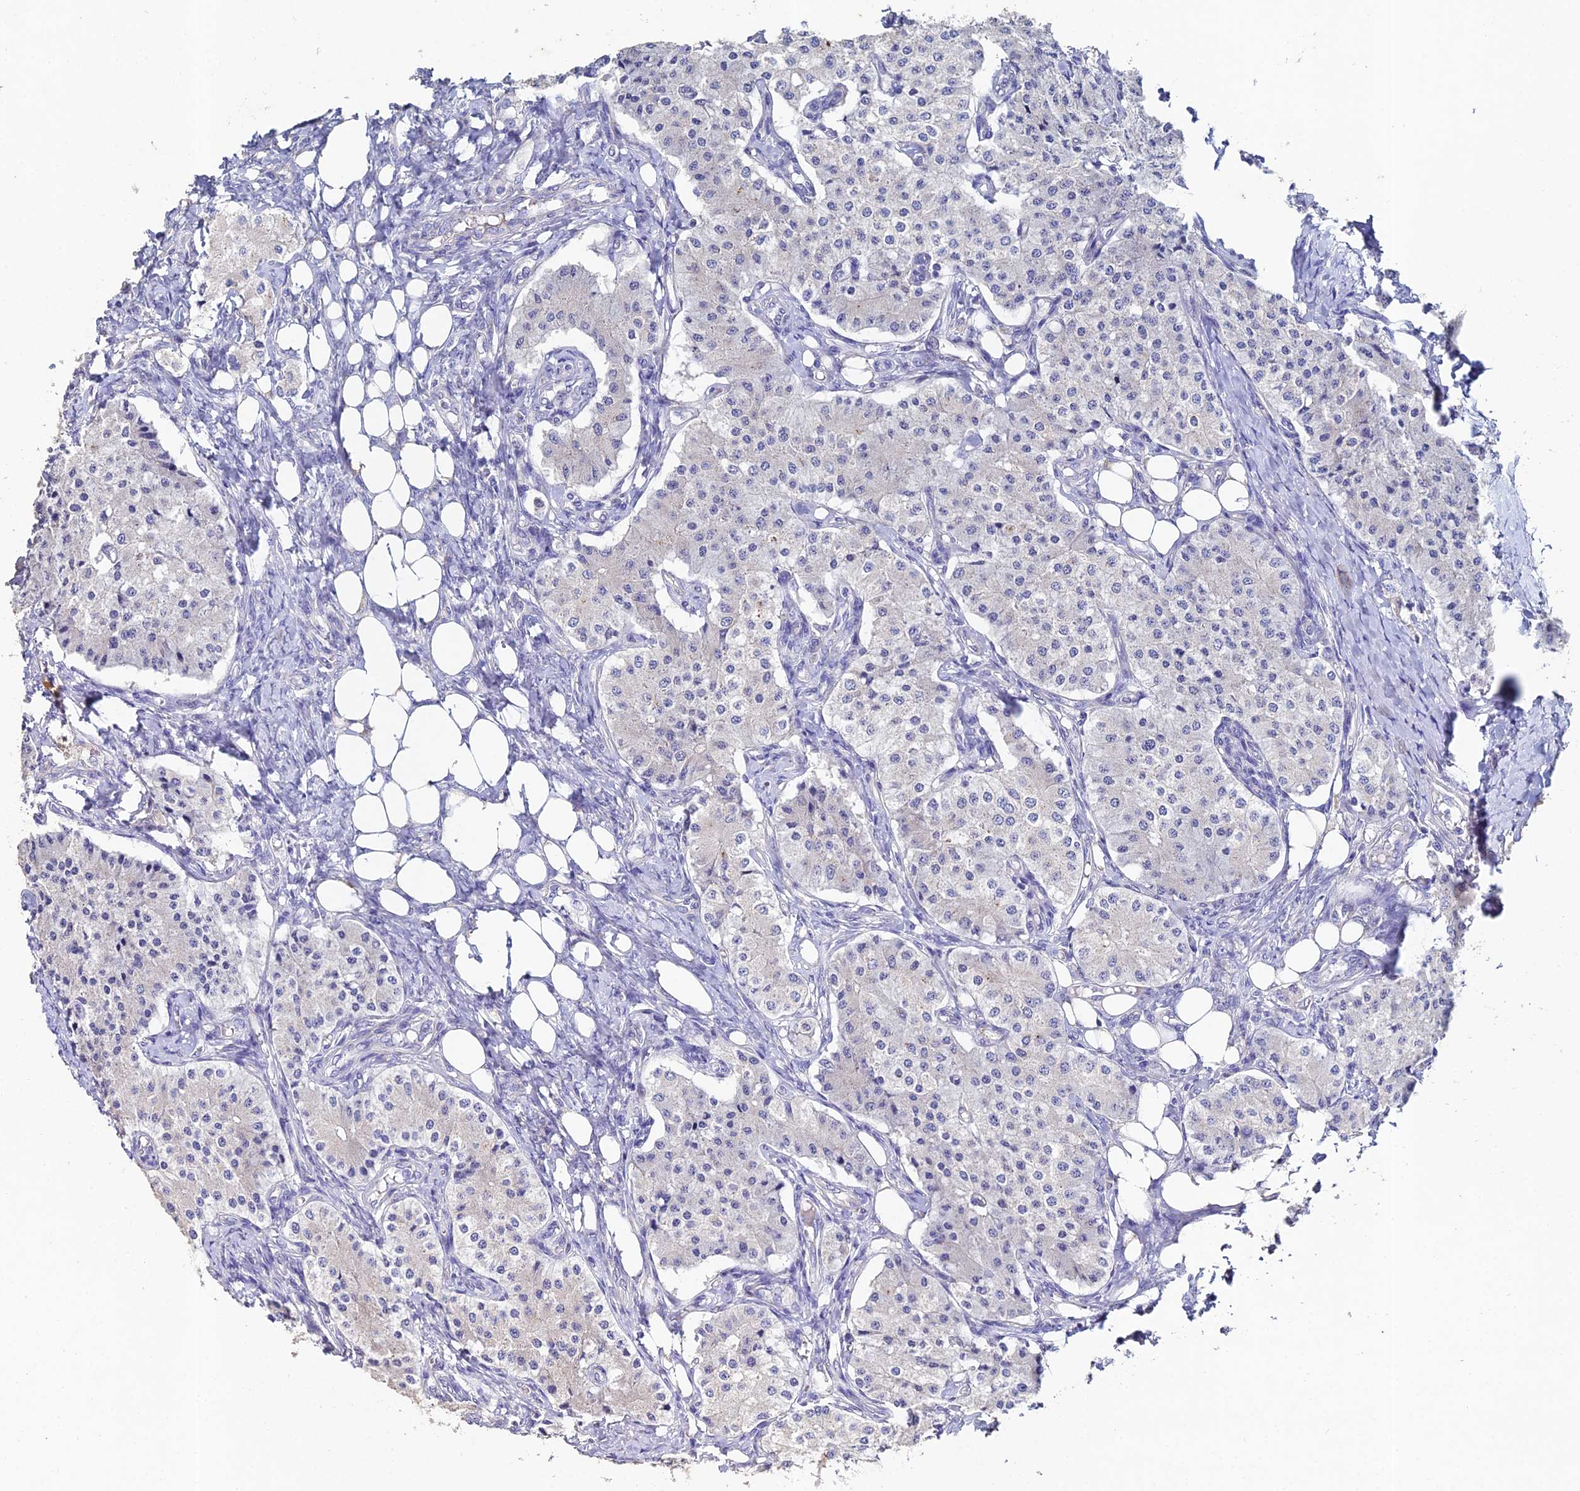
{"staining": {"intensity": "negative", "quantity": "none", "location": "none"}, "tissue": "carcinoid", "cell_type": "Tumor cells", "image_type": "cancer", "snomed": [{"axis": "morphology", "description": "Carcinoid, malignant, NOS"}, {"axis": "topography", "description": "Colon"}], "caption": "Immunohistochemical staining of human malignant carcinoid demonstrates no significant expression in tumor cells. Nuclei are stained in blue.", "gene": "ESRRG", "patient": {"sex": "female", "age": 52}}